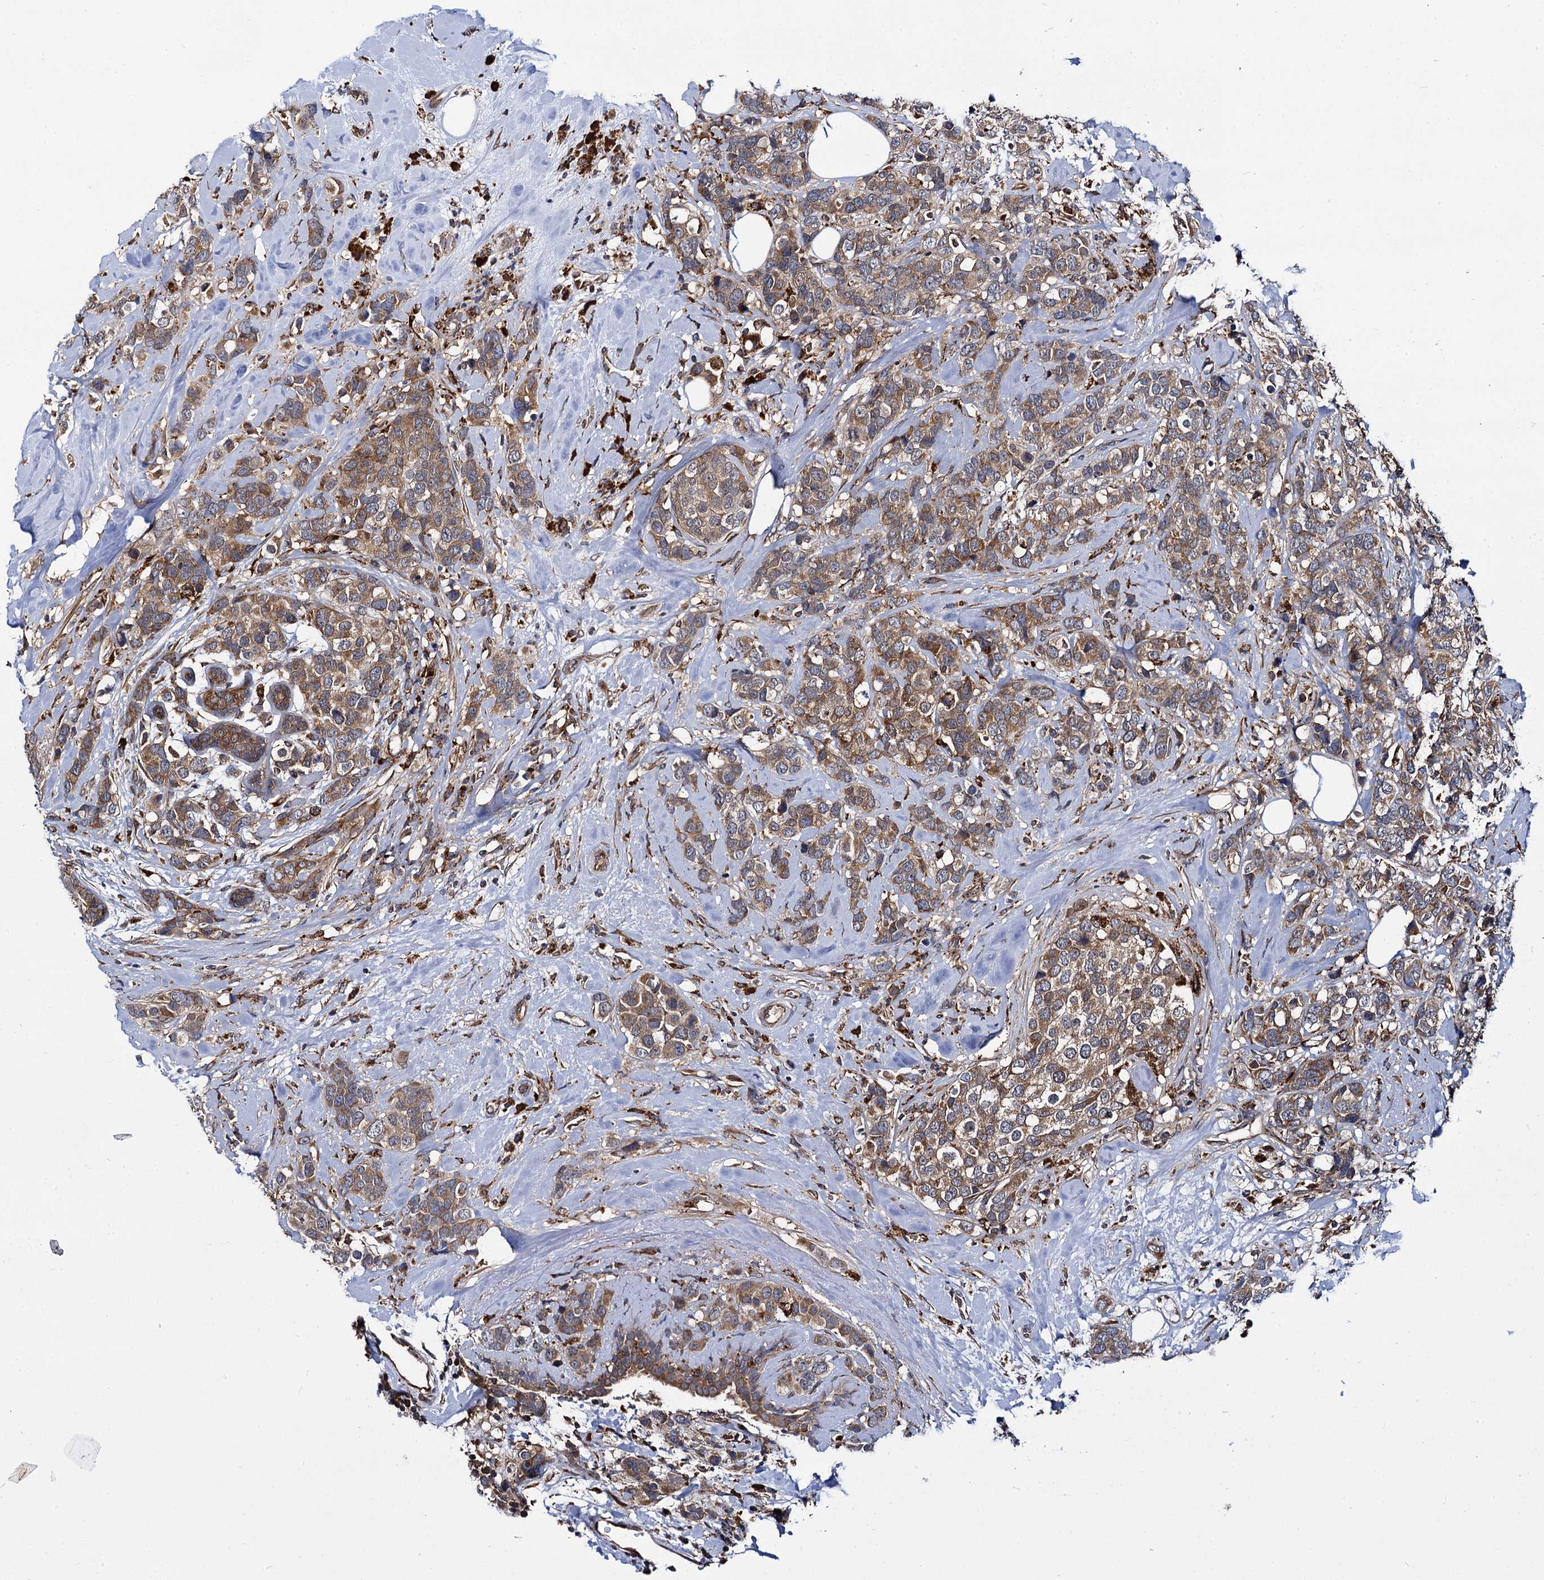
{"staining": {"intensity": "moderate", "quantity": ">75%", "location": "cytoplasmic/membranous"}, "tissue": "breast cancer", "cell_type": "Tumor cells", "image_type": "cancer", "snomed": [{"axis": "morphology", "description": "Lobular carcinoma"}, {"axis": "topography", "description": "Breast"}], "caption": "About >75% of tumor cells in human breast cancer exhibit moderate cytoplasmic/membranous protein positivity as visualized by brown immunohistochemical staining.", "gene": "UFM1", "patient": {"sex": "female", "age": 59}}